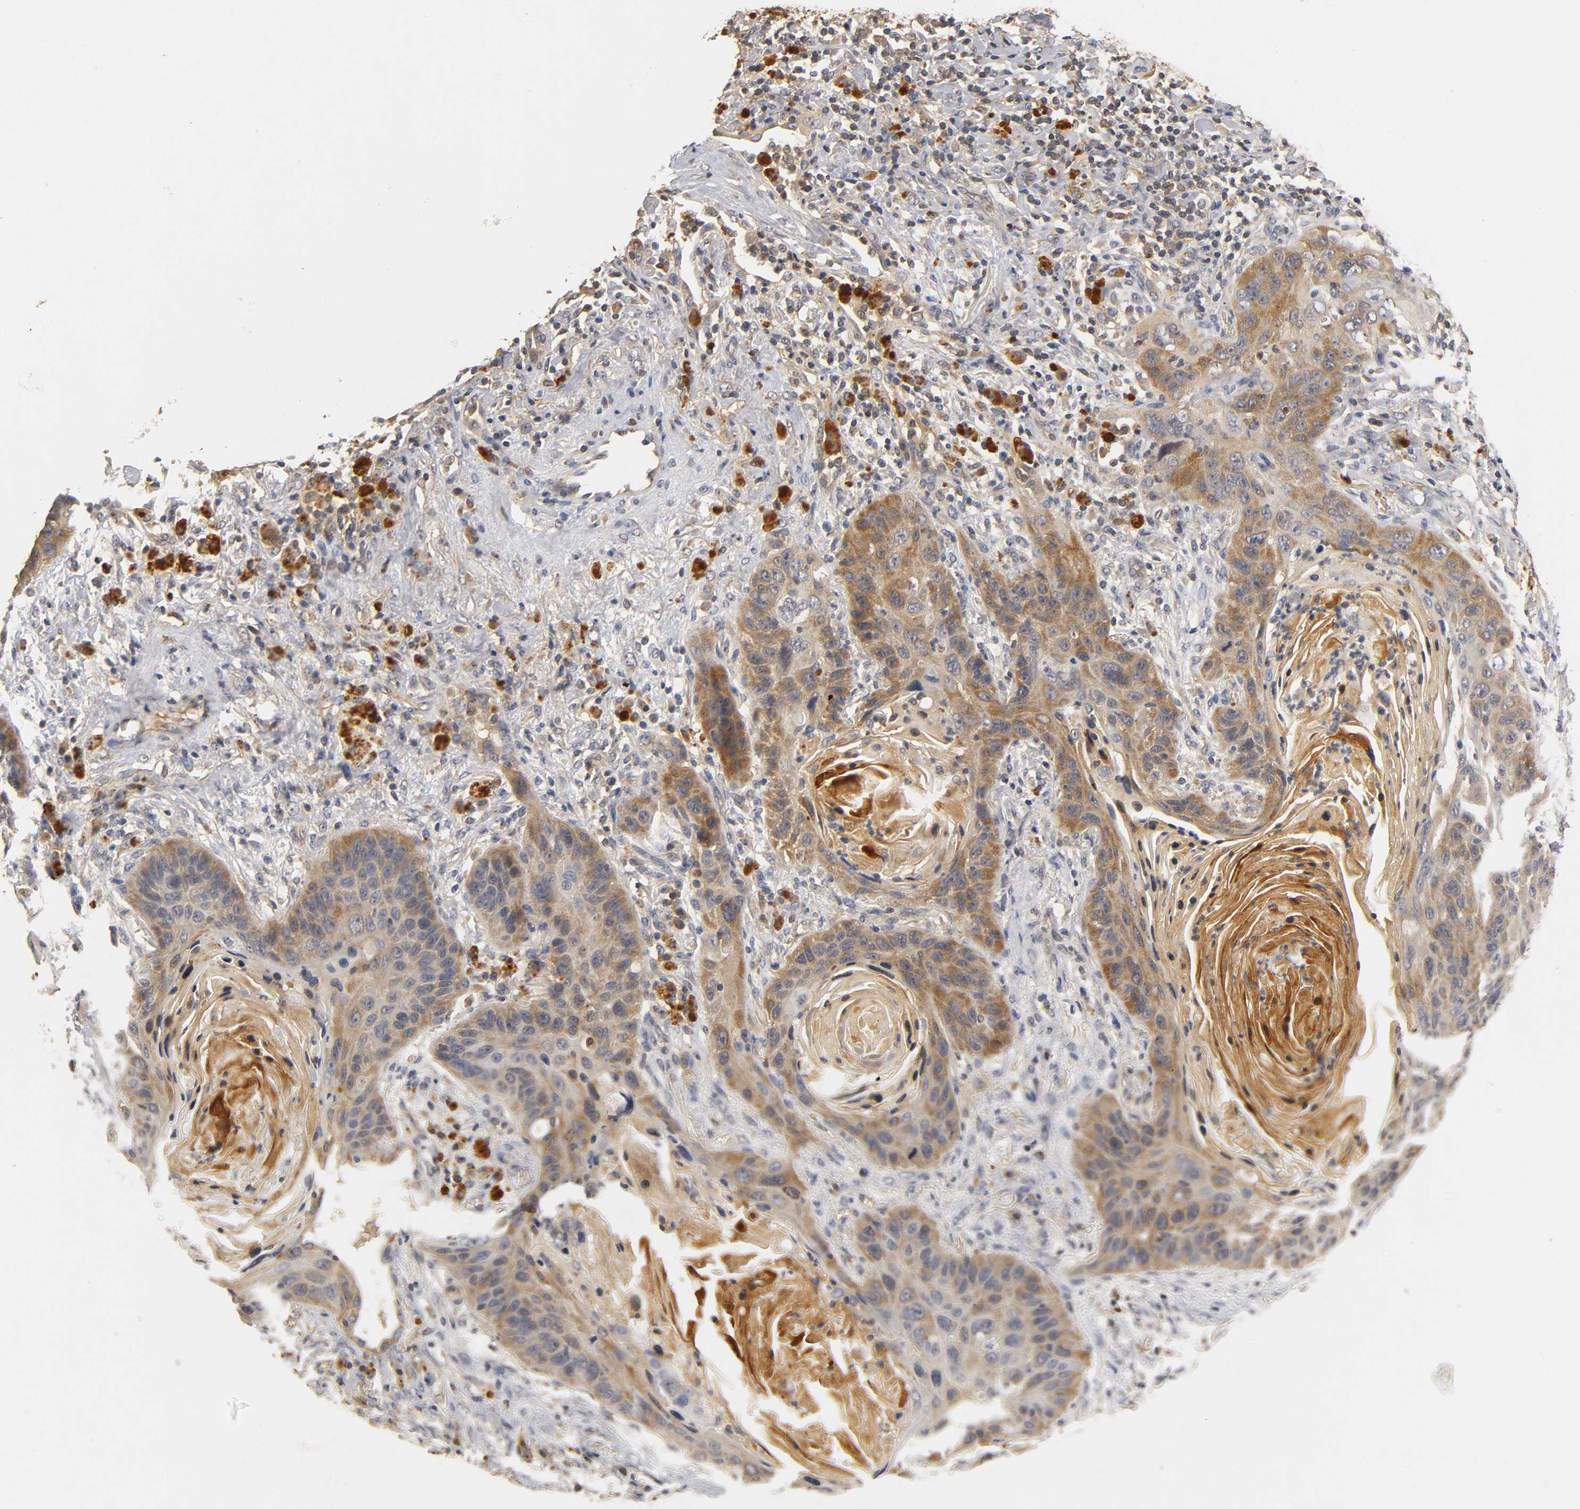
{"staining": {"intensity": "moderate", "quantity": "25%-75%", "location": "cytoplasmic/membranous"}, "tissue": "lung cancer", "cell_type": "Tumor cells", "image_type": "cancer", "snomed": [{"axis": "morphology", "description": "Squamous cell carcinoma, NOS"}, {"axis": "topography", "description": "Lung"}], "caption": "Lung squamous cell carcinoma stained for a protein displays moderate cytoplasmic/membranous positivity in tumor cells.", "gene": "SCAP", "patient": {"sex": "female", "age": 67}}